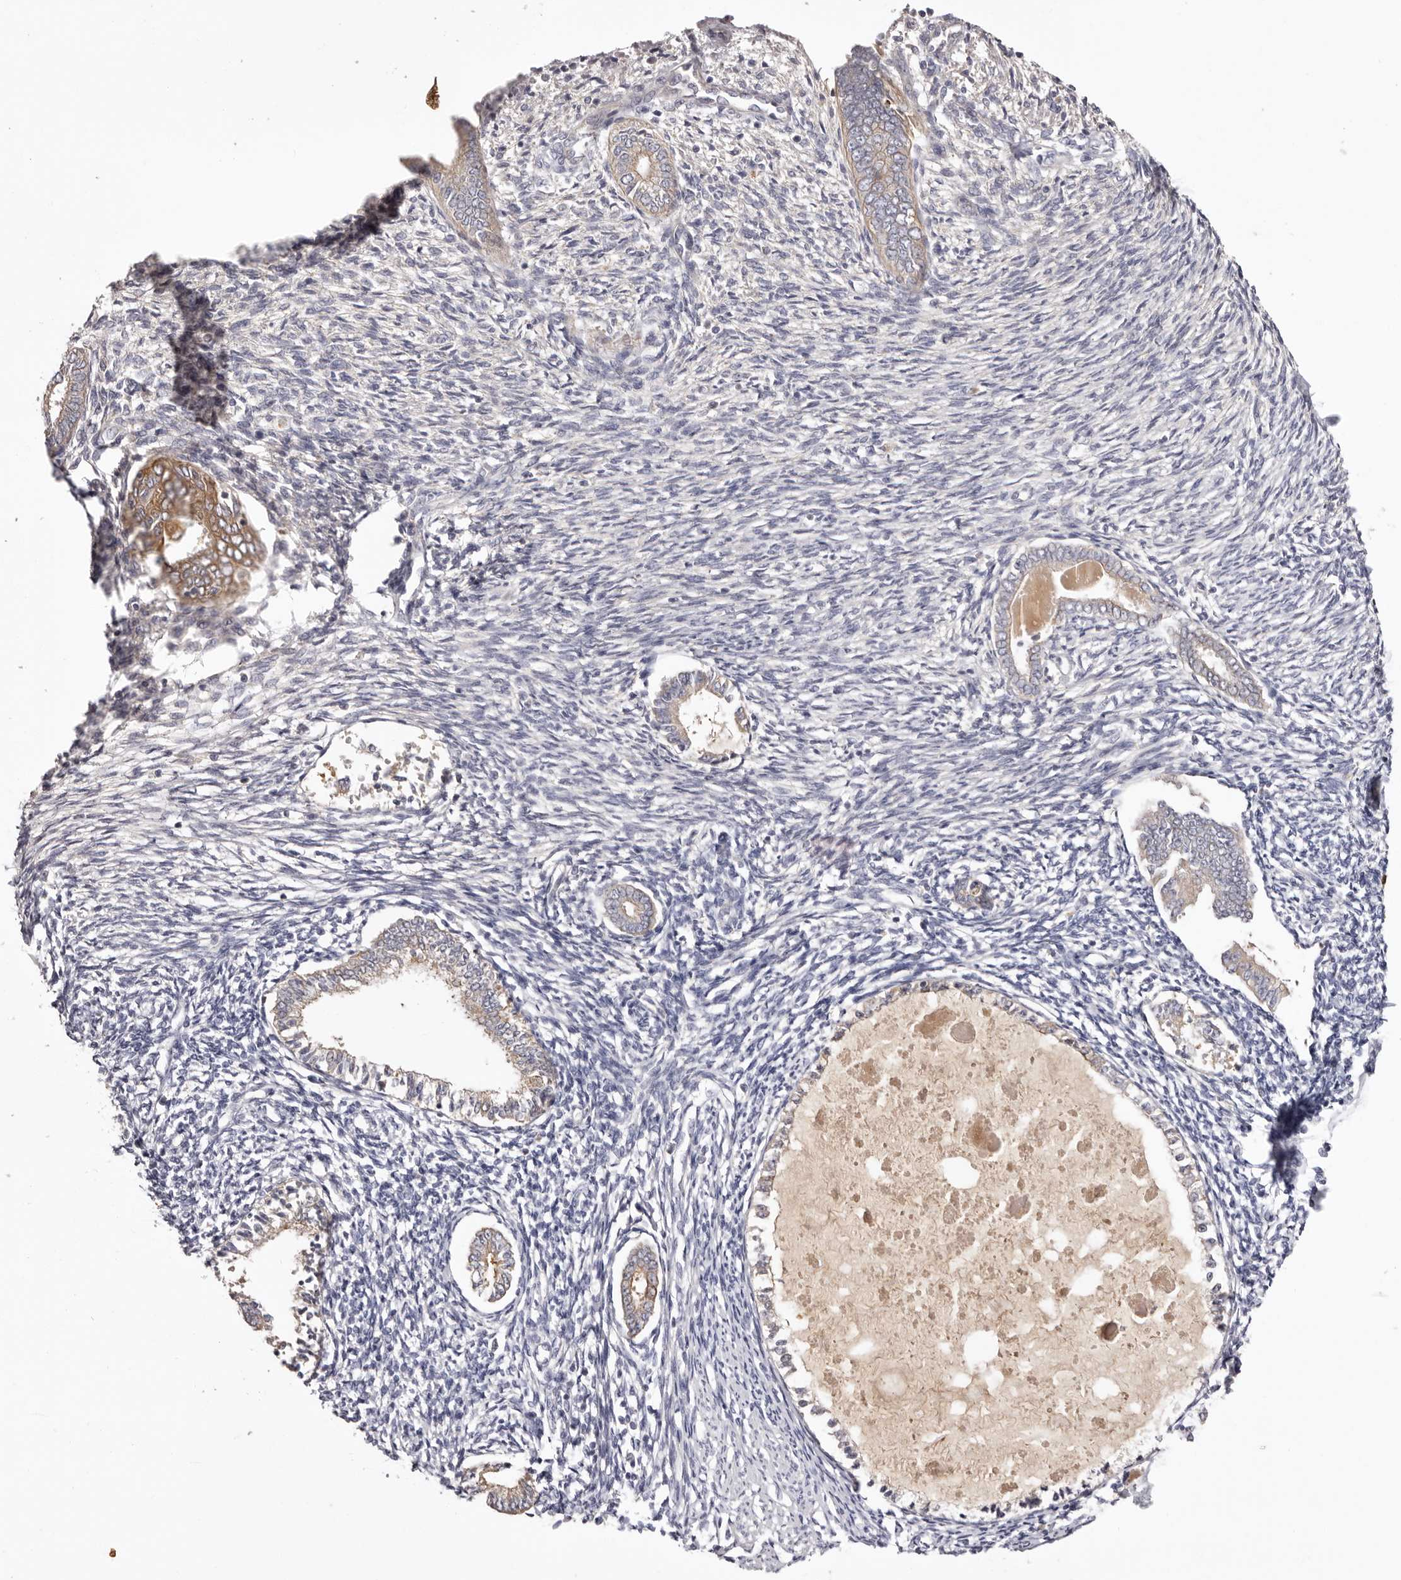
{"staining": {"intensity": "negative", "quantity": "none", "location": "none"}, "tissue": "endometrium", "cell_type": "Cells in endometrial stroma", "image_type": "normal", "snomed": [{"axis": "morphology", "description": "Normal tissue, NOS"}, {"axis": "topography", "description": "Endometrium"}], "caption": "Endometrium was stained to show a protein in brown. There is no significant staining in cells in endometrial stroma. (Immunohistochemistry (ihc), brightfield microscopy, high magnification).", "gene": "STK16", "patient": {"sex": "female", "age": 56}}